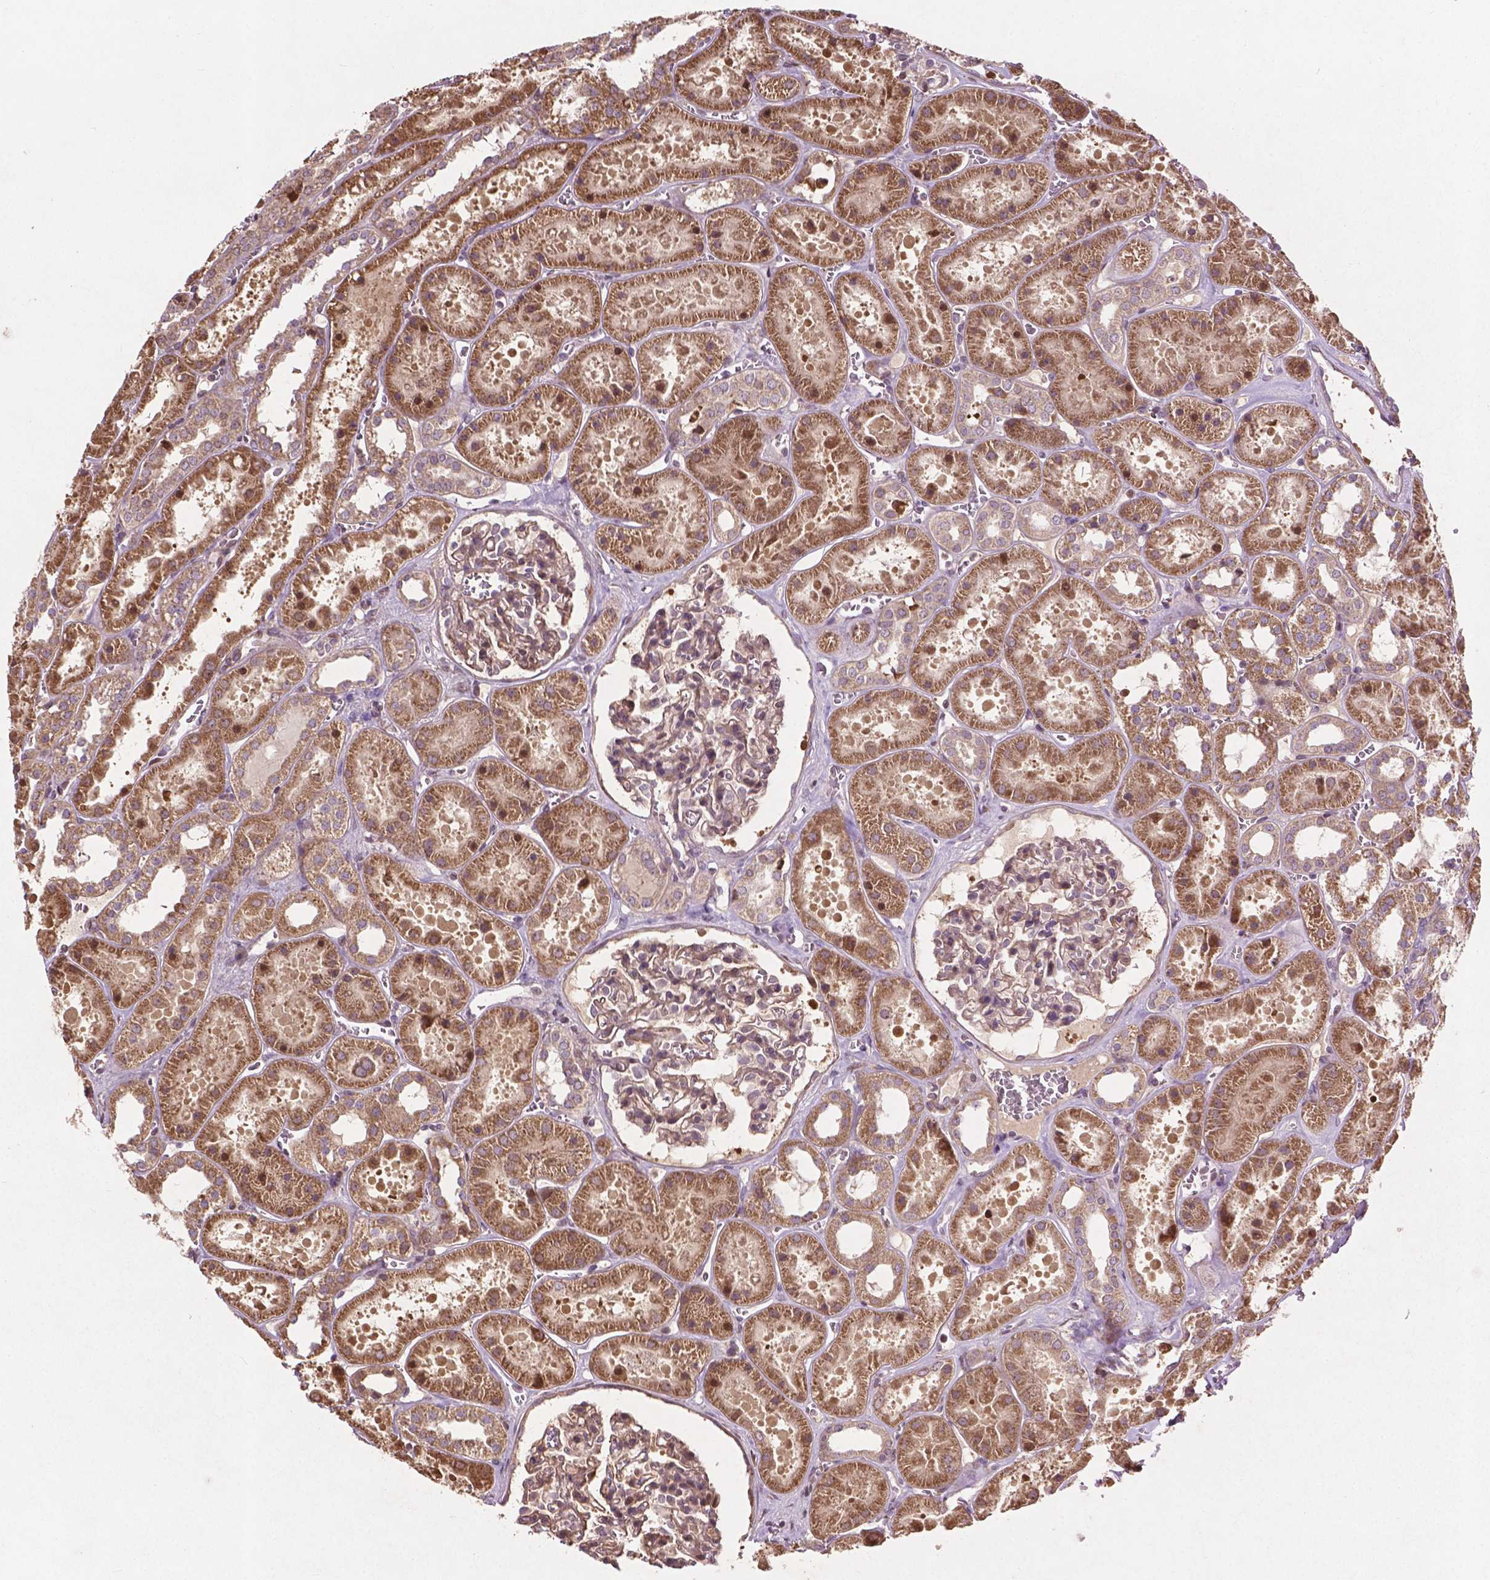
{"staining": {"intensity": "weak", "quantity": "25%-75%", "location": "cytoplasmic/membranous"}, "tissue": "kidney", "cell_type": "Cells in glomeruli", "image_type": "normal", "snomed": [{"axis": "morphology", "description": "Normal tissue, NOS"}, {"axis": "topography", "description": "Kidney"}], "caption": "This histopathology image displays IHC staining of benign human kidney, with low weak cytoplasmic/membranous positivity in approximately 25%-75% of cells in glomeruli.", "gene": "B3GALNT2", "patient": {"sex": "female", "age": 41}}